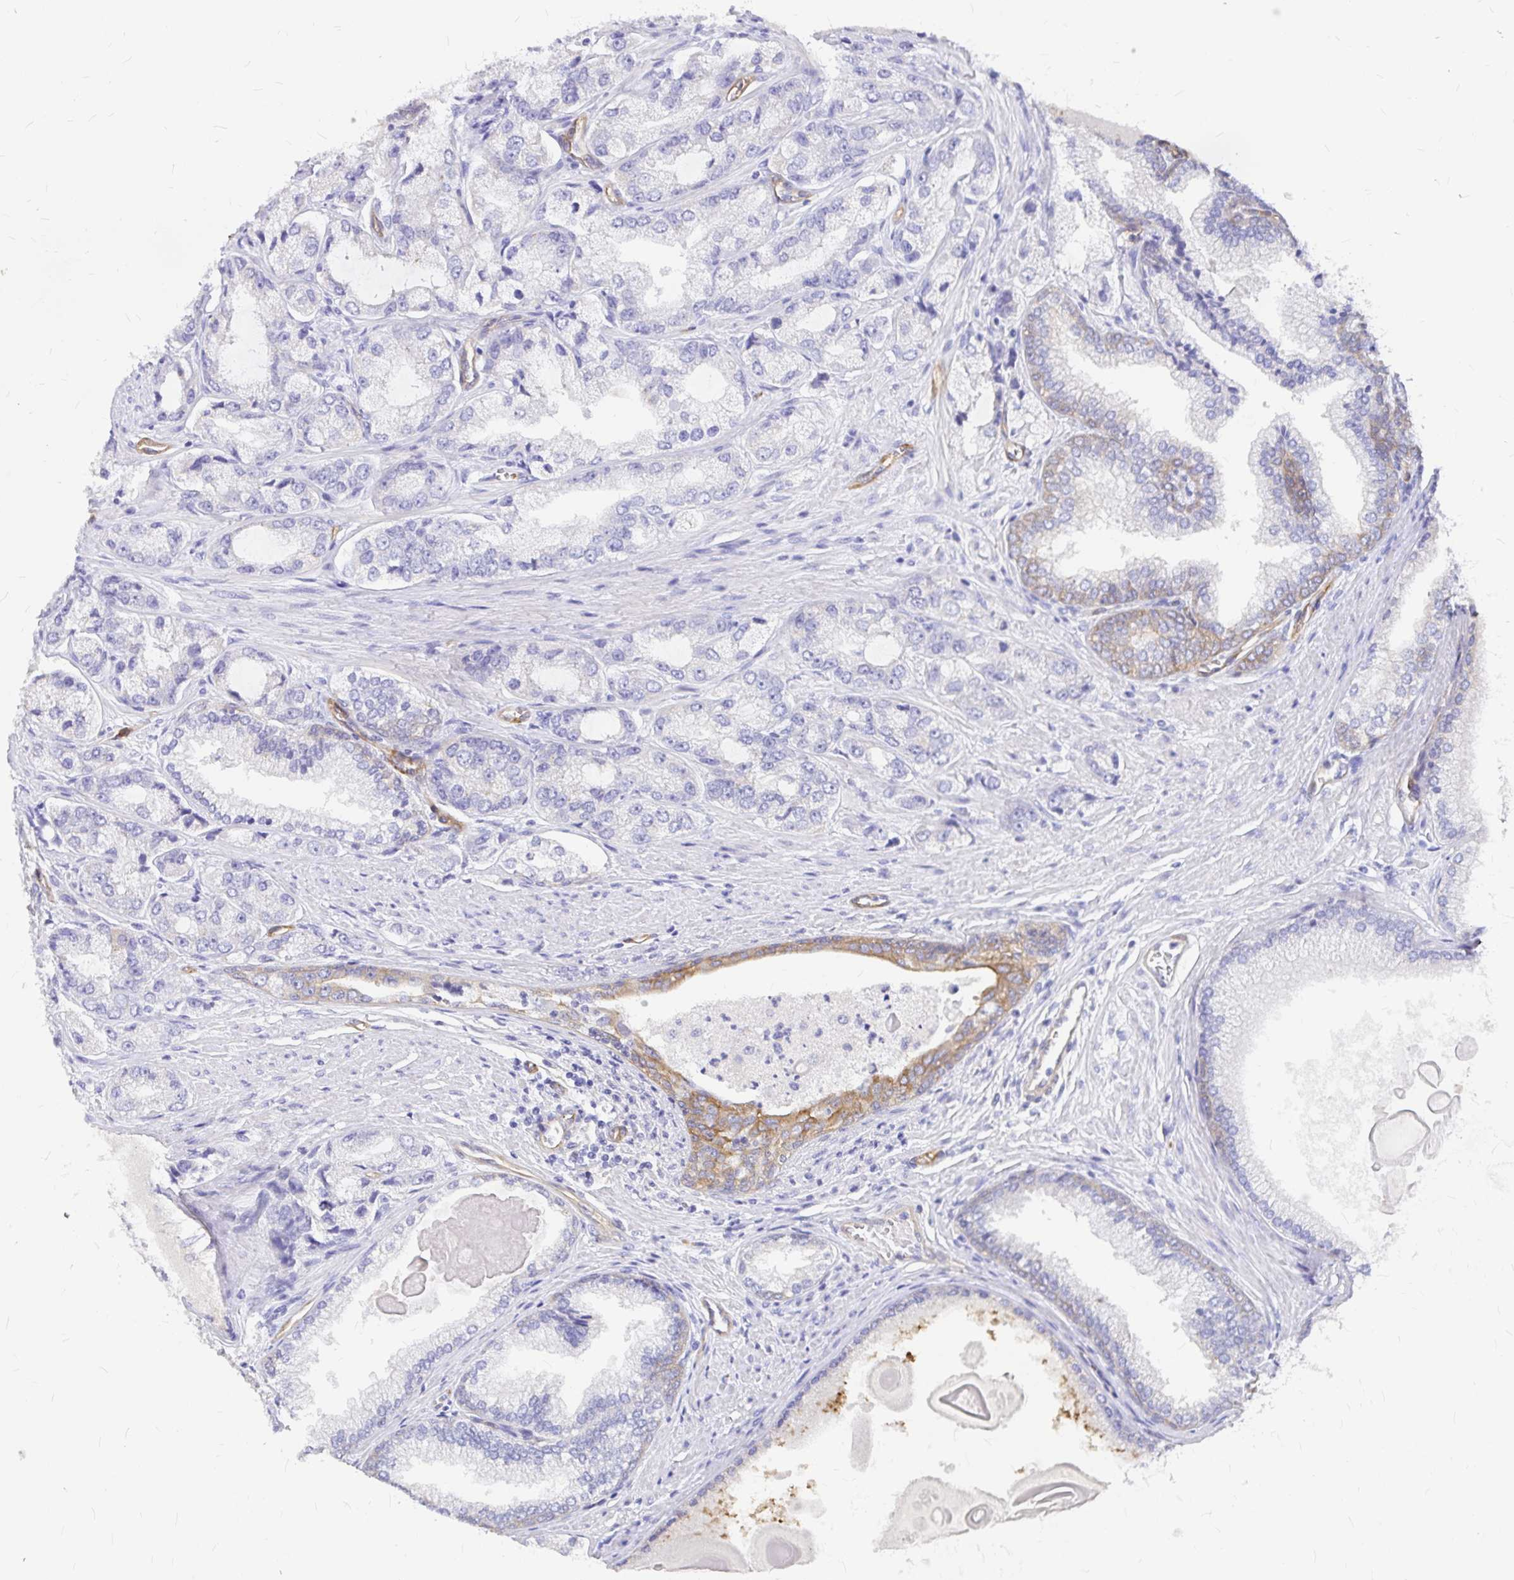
{"staining": {"intensity": "negative", "quantity": "none", "location": "none"}, "tissue": "prostate cancer", "cell_type": "Tumor cells", "image_type": "cancer", "snomed": [{"axis": "morphology", "description": "Adenocarcinoma, Low grade"}, {"axis": "topography", "description": "Prostate"}], "caption": "This is an immunohistochemistry micrograph of prostate cancer (adenocarcinoma (low-grade)). There is no positivity in tumor cells.", "gene": "MYO1B", "patient": {"sex": "male", "age": 69}}